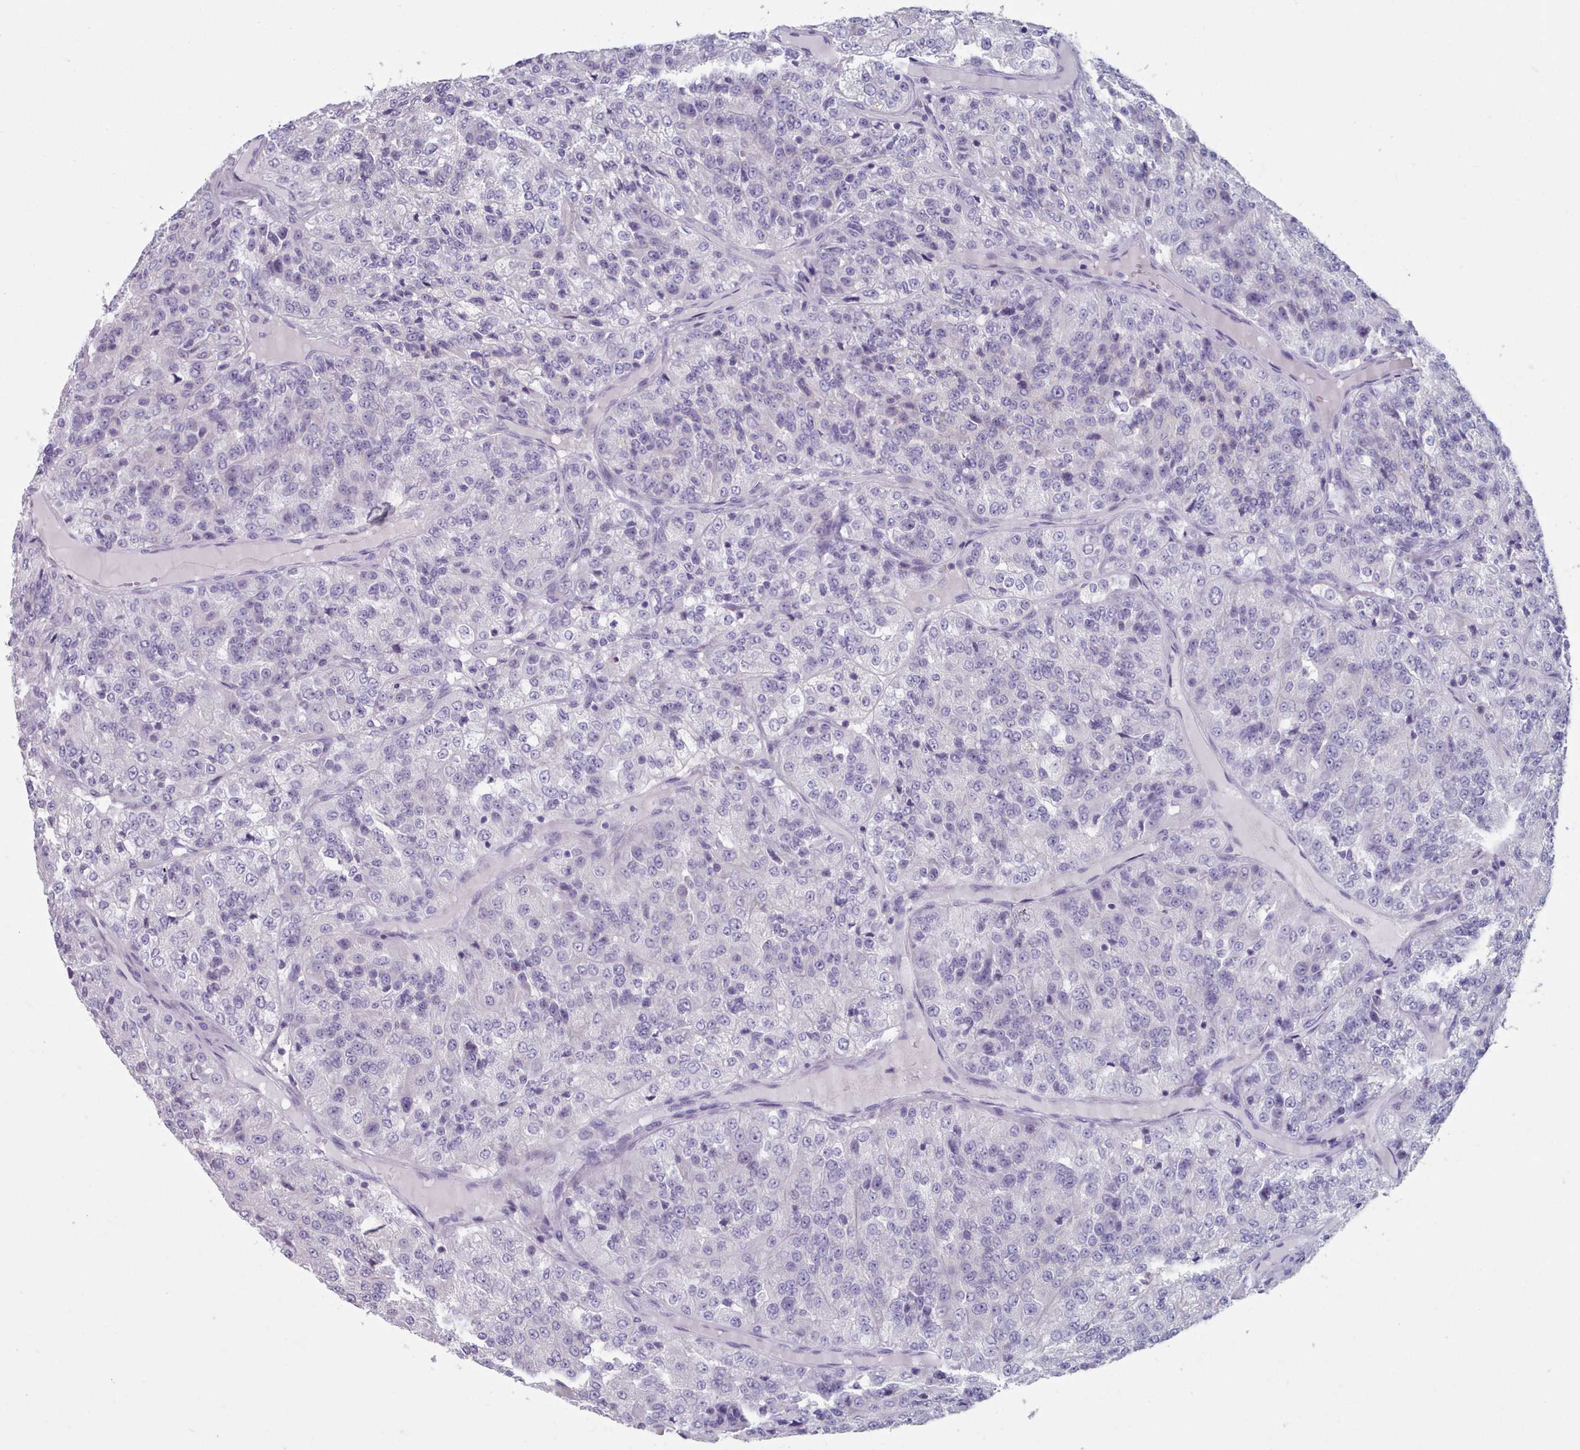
{"staining": {"intensity": "negative", "quantity": "none", "location": "none"}, "tissue": "renal cancer", "cell_type": "Tumor cells", "image_type": "cancer", "snomed": [{"axis": "morphology", "description": "Adenocarcinoma, NOS"}, {"axis": "topography", "description": "Kidney"}], "caption": "The immunohistochemistry (IHC) photomicrograph has no significant positivity in tumor cells of adenocarcinoma (renal) tissue.", "gene": "HAO1", "patient": {"sex": "female", "age": 63}}